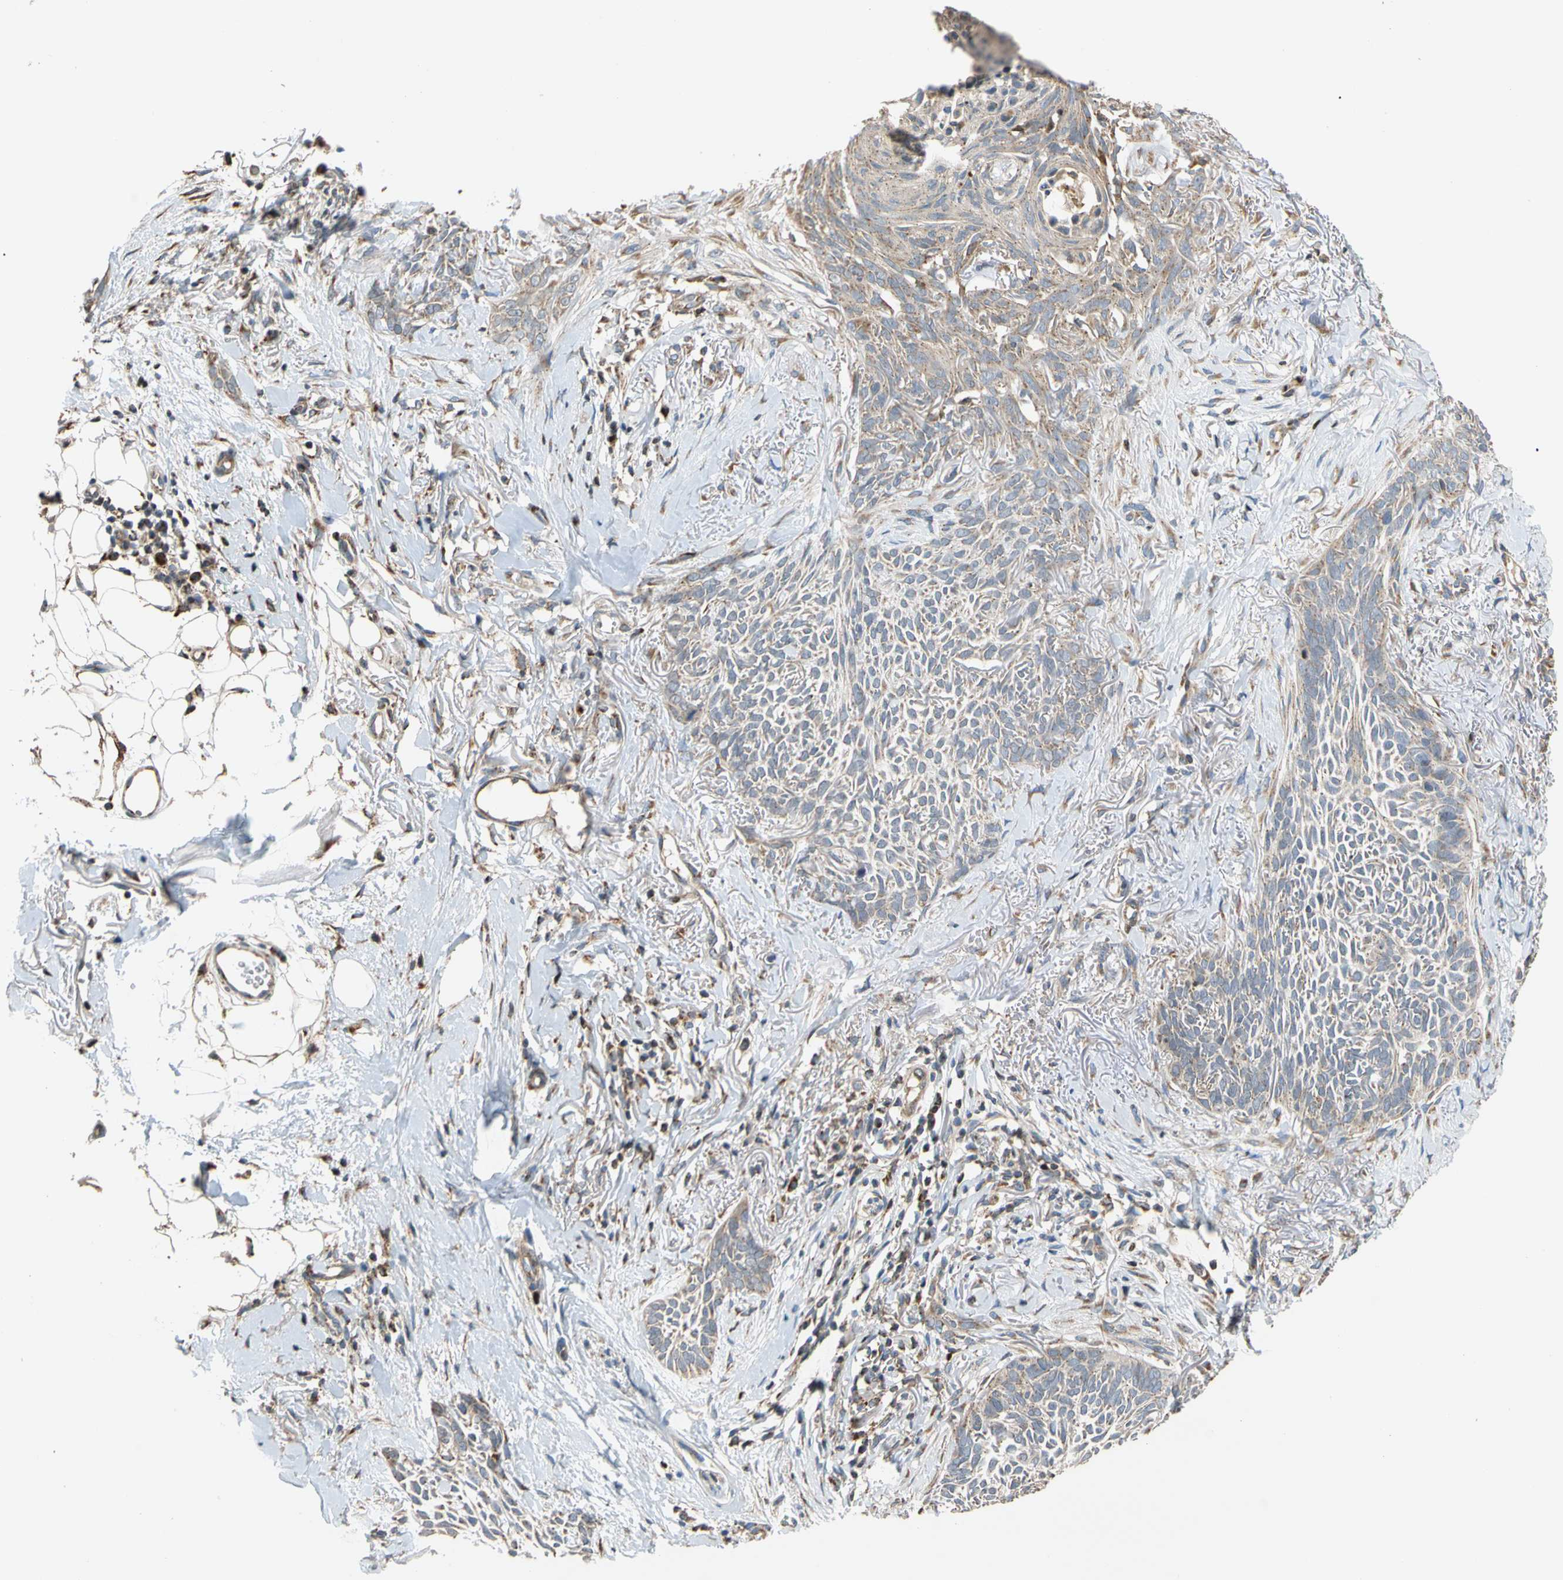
{"staining": {"intensity": "weak", "quantity": "25%-75%", "location": "cytoplasmic/membranous"}, "tissue": "skin cancer", "cell_type": "Tumor cells", "image_type": "cancer", "snomed": [{"axis": "morphology", "description": "Normal tissue, NOS"}, {"axis": "morphology", "description": "Basal cell carcinoma"}, {"axis": "topography", "description": "Skin"}], "caption": "A high-resolution photomicrograph shows IHC staining of skin basal cell carcinoma, which reveals weak cytoplasmic/membranous expression in approximately 25%-75% of tumor cells. The staining is performed using DAB (3,3'-diaminobenzidine) brown chromogen to label protein expression. The nuclei are counter-stained blue using hematoxylin.", "gene": "IP6K2", "patient": {"sex": "female", "age": 84}}